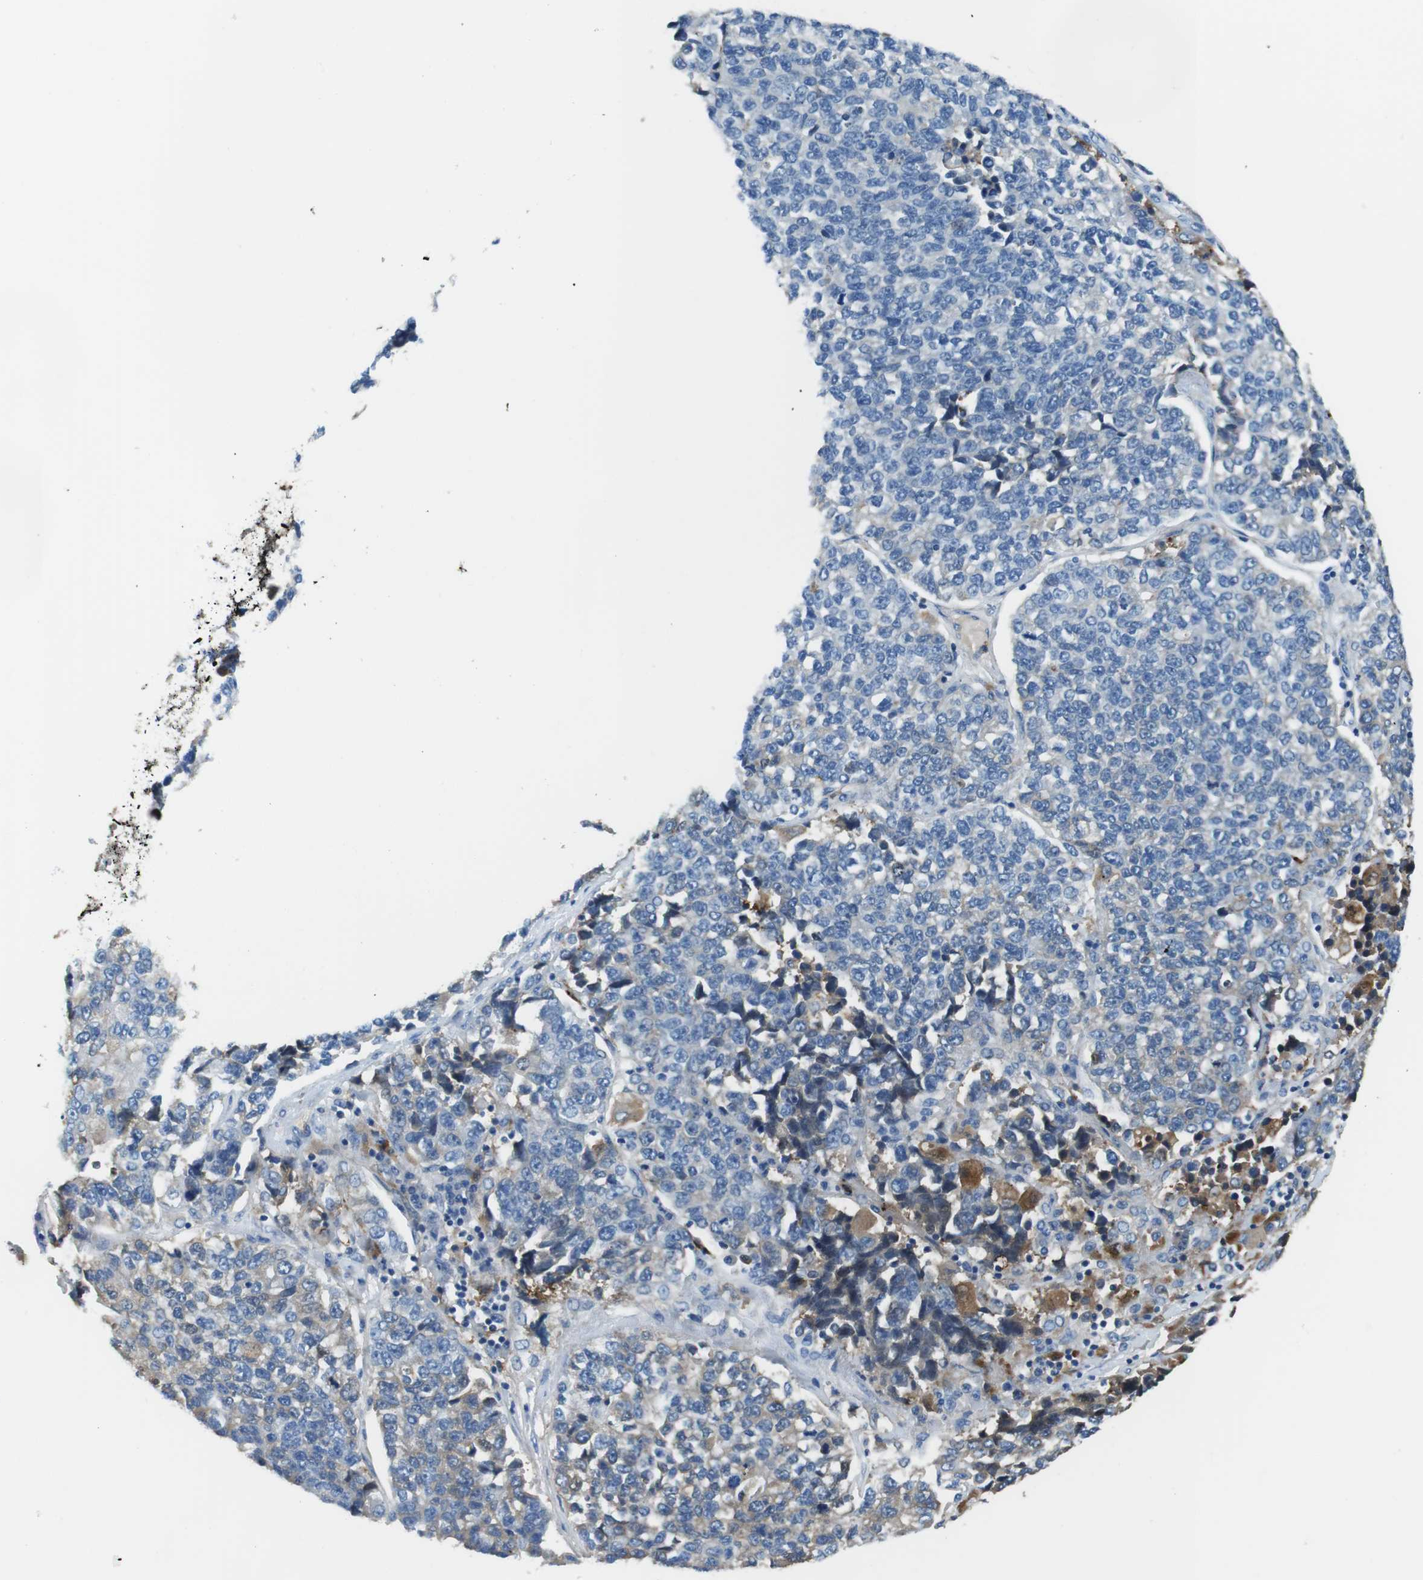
{"staining": {"intensity": "weak", "quantity": "<25%", "location": "cytoplasmic/membranous"}, "tissue": "lung cancer", "cell_type": "Tumor cells", "image_type": "cancer", "snomed": [{"axis": "morphology", "description": "Adenocarcinoma, NOS"}, {"axis": "topography", "description": "Lung"}], "caption": "A histopathology image of lung cancer stained for a protein exhibits no brown staining in tumor cells.", "gene": "TMPRSS15", "patient": {"sex": "male", "age": 49}}